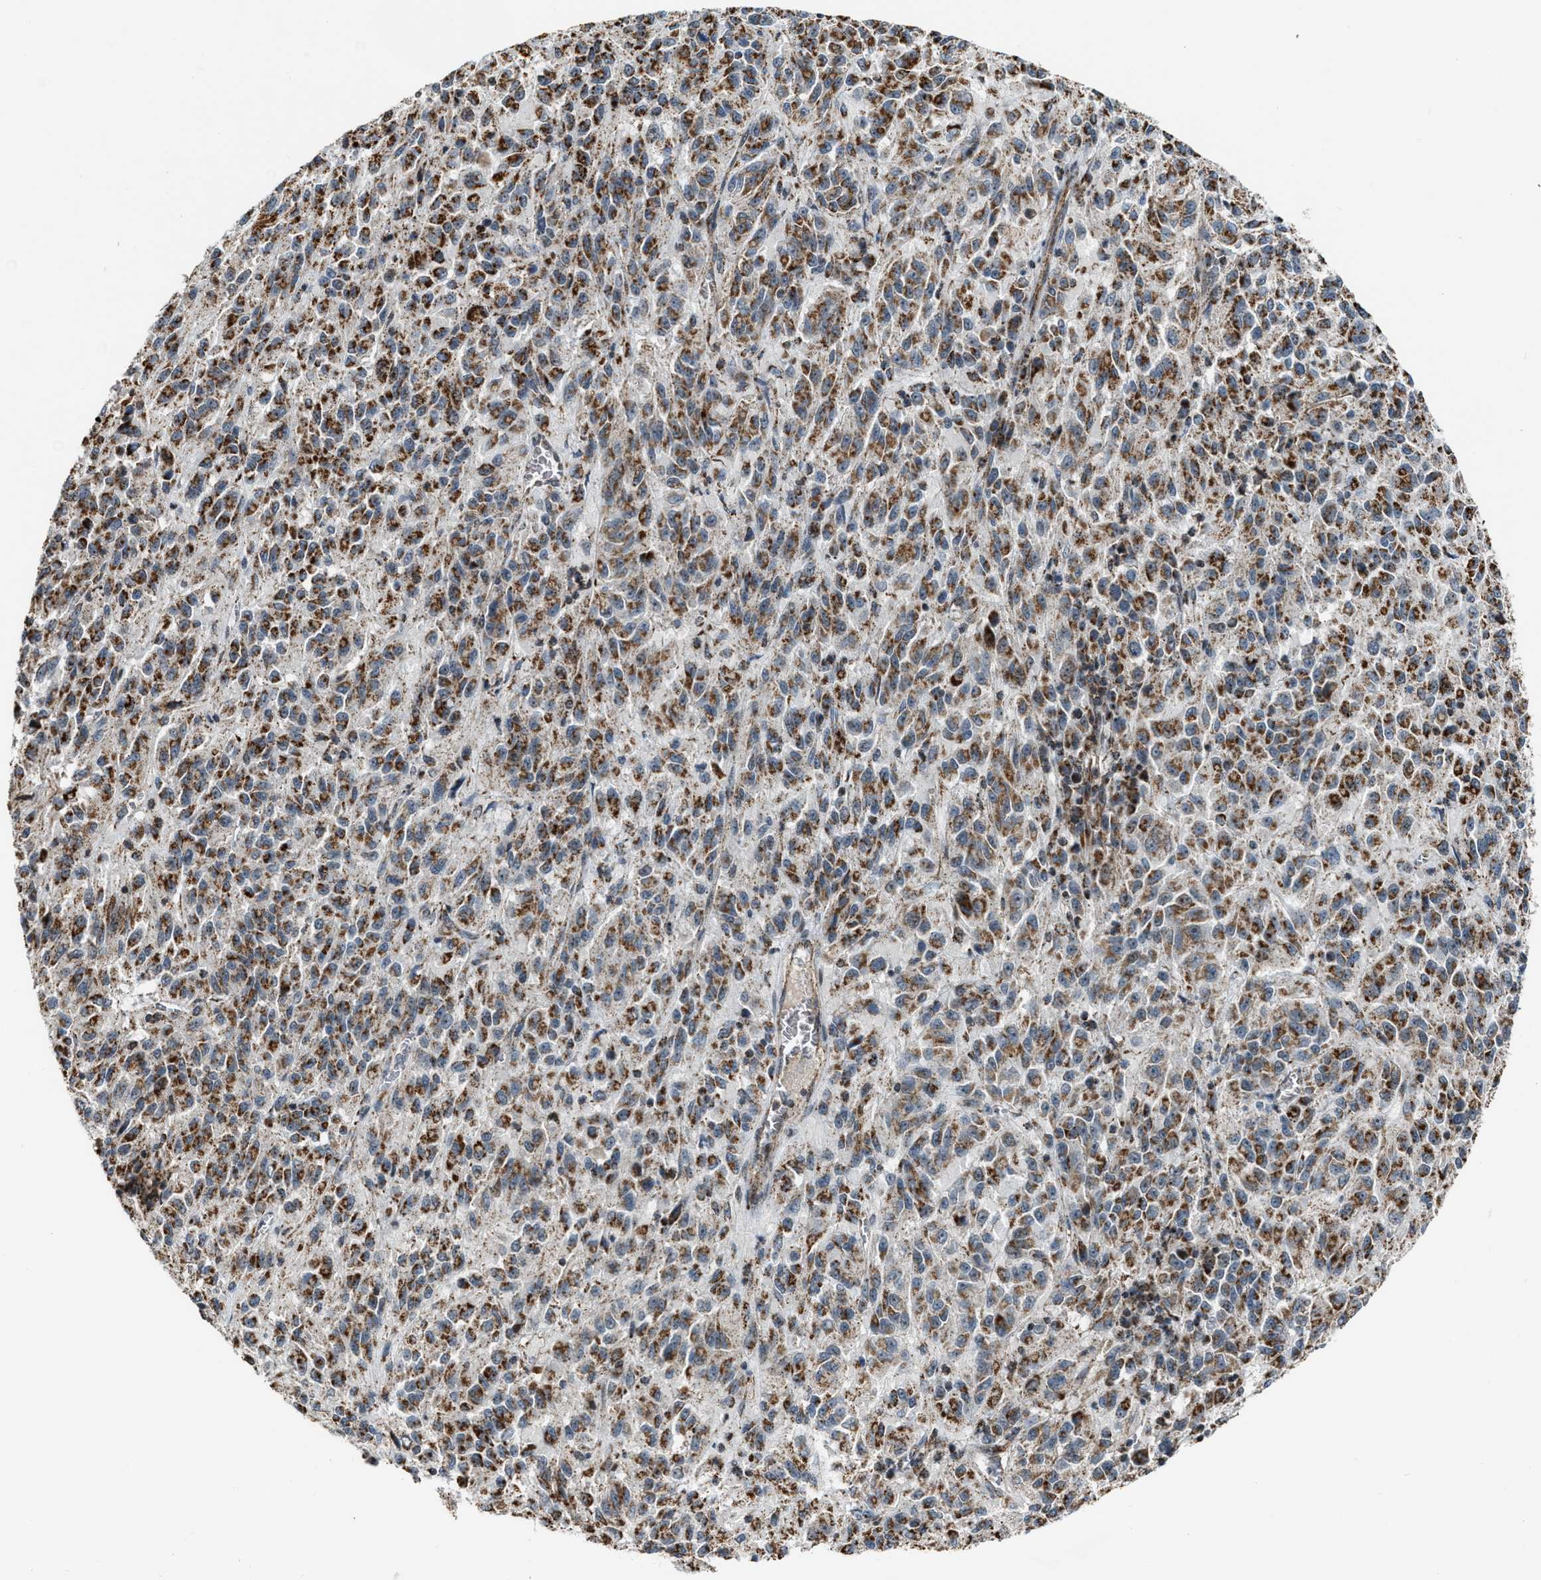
{"staining": {"intensity": "strong", "quantity": ">75%", "location": "cytoplasmic/membranous"}, "tissue": "melanoma", "cell_type": "Tumor cells", "image_type": "cancer", "snomed": [{"axis": "morphology", "description": "Malignant melanoma, Metastatic site"}, {"axis": "topography", "description": "Lung"}], "caption": "There is high levels of strong cytoplasmic/membranous staining in tumor cells of melanoma, as demonstrated by immunohistochemical staining (brown color).", "gene": "CHN2", "patient": {"sex": "male", "age": 64}}